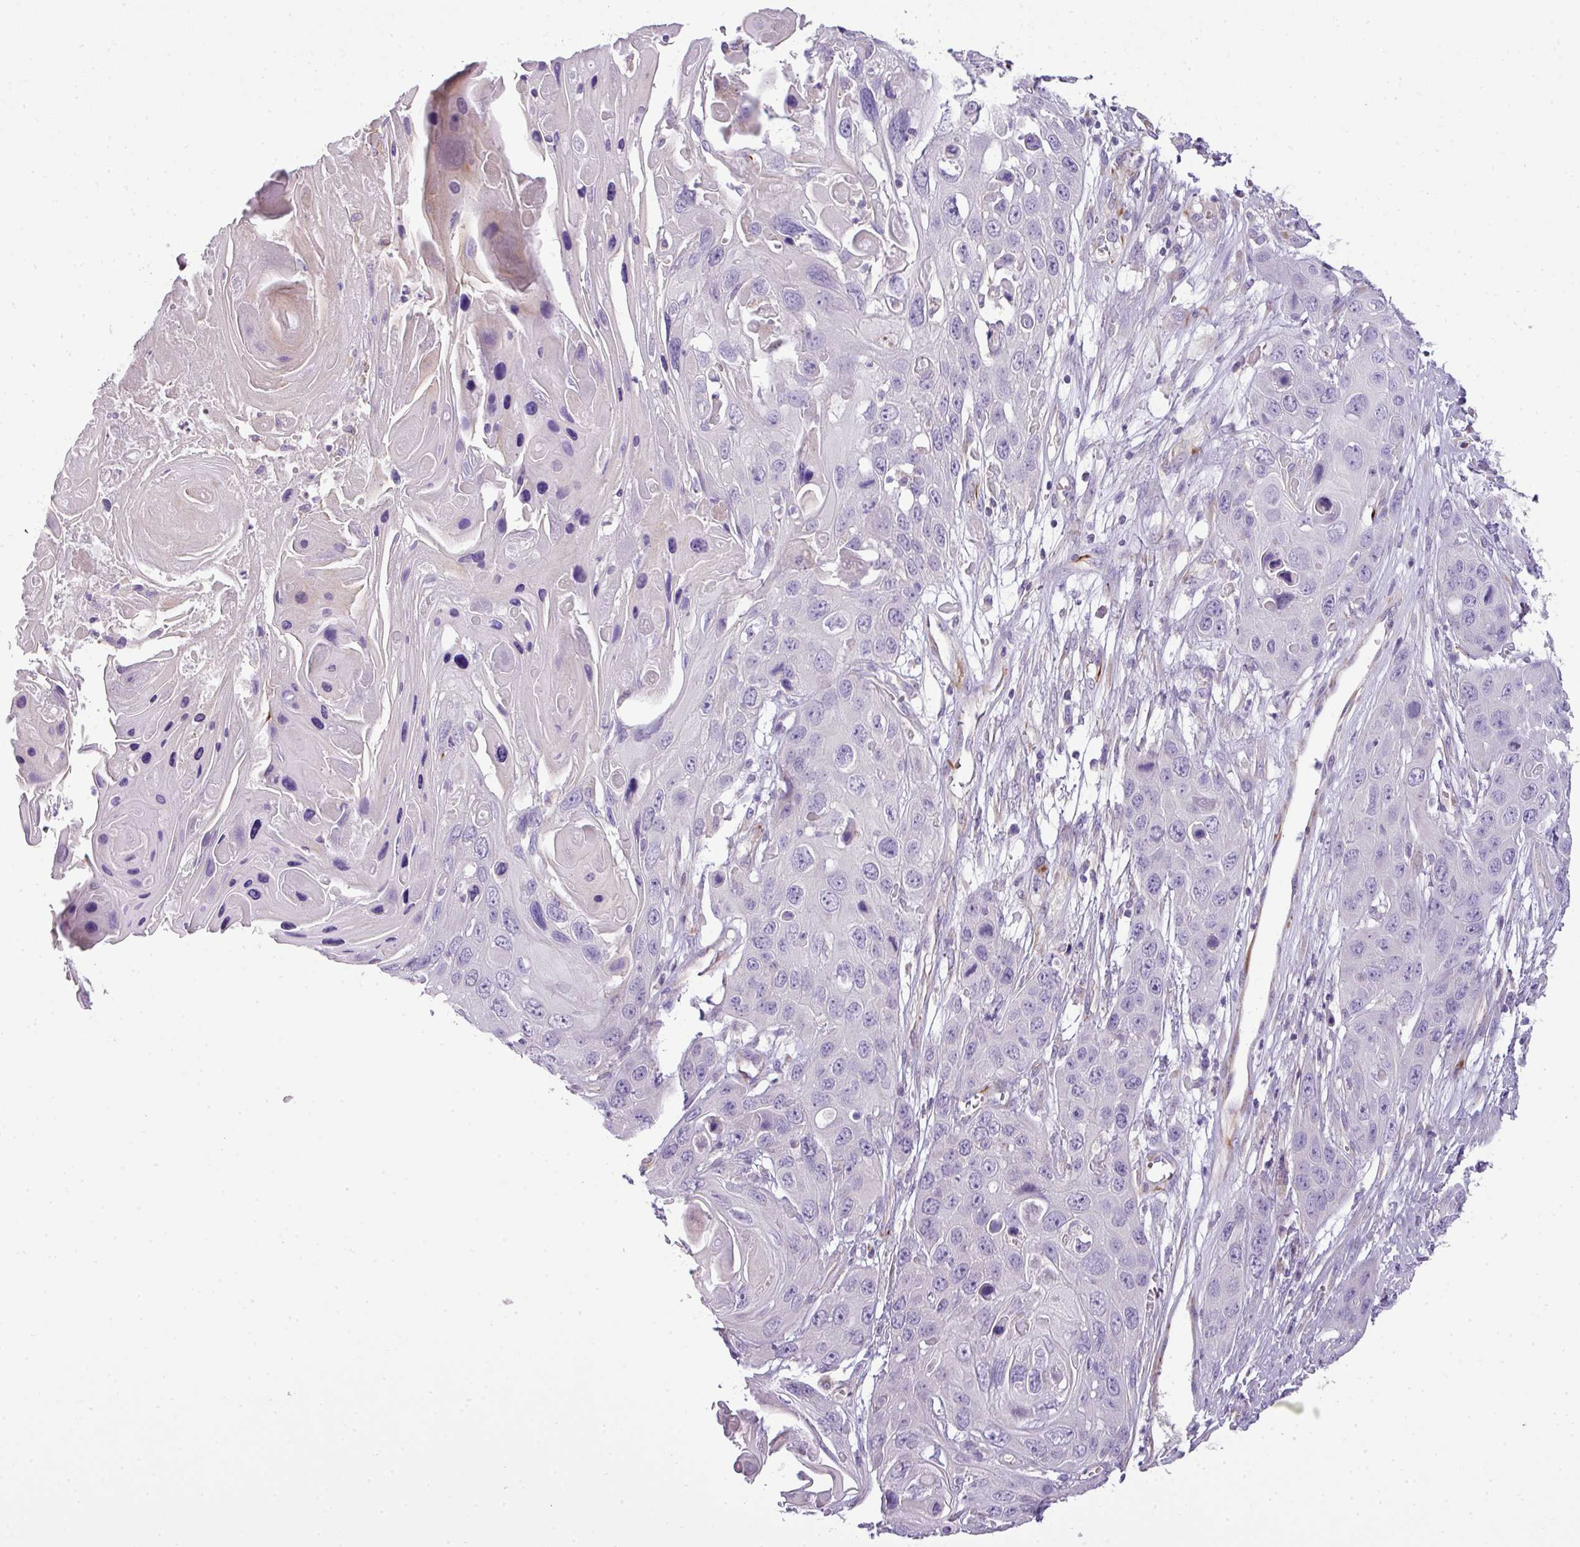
{"staining": {"intensity": "negative", "quantity": "none", "location": "none"}, "tissue": "skin cancer", "cell_type": "Tumor cells", "image_type": "cancer", "snomed": [{"axis": "morphology", "description": "Squamous cell carcinoma, NOS"}, {"axis": "topography", "description": "Skin"}], "caption": "This is an IHC image of squamous cell carcinoma (skin). There is no staining in tumor cells.", "gene": "ENSG00000273748", "patient": {"sex": "male", "age": 55}}